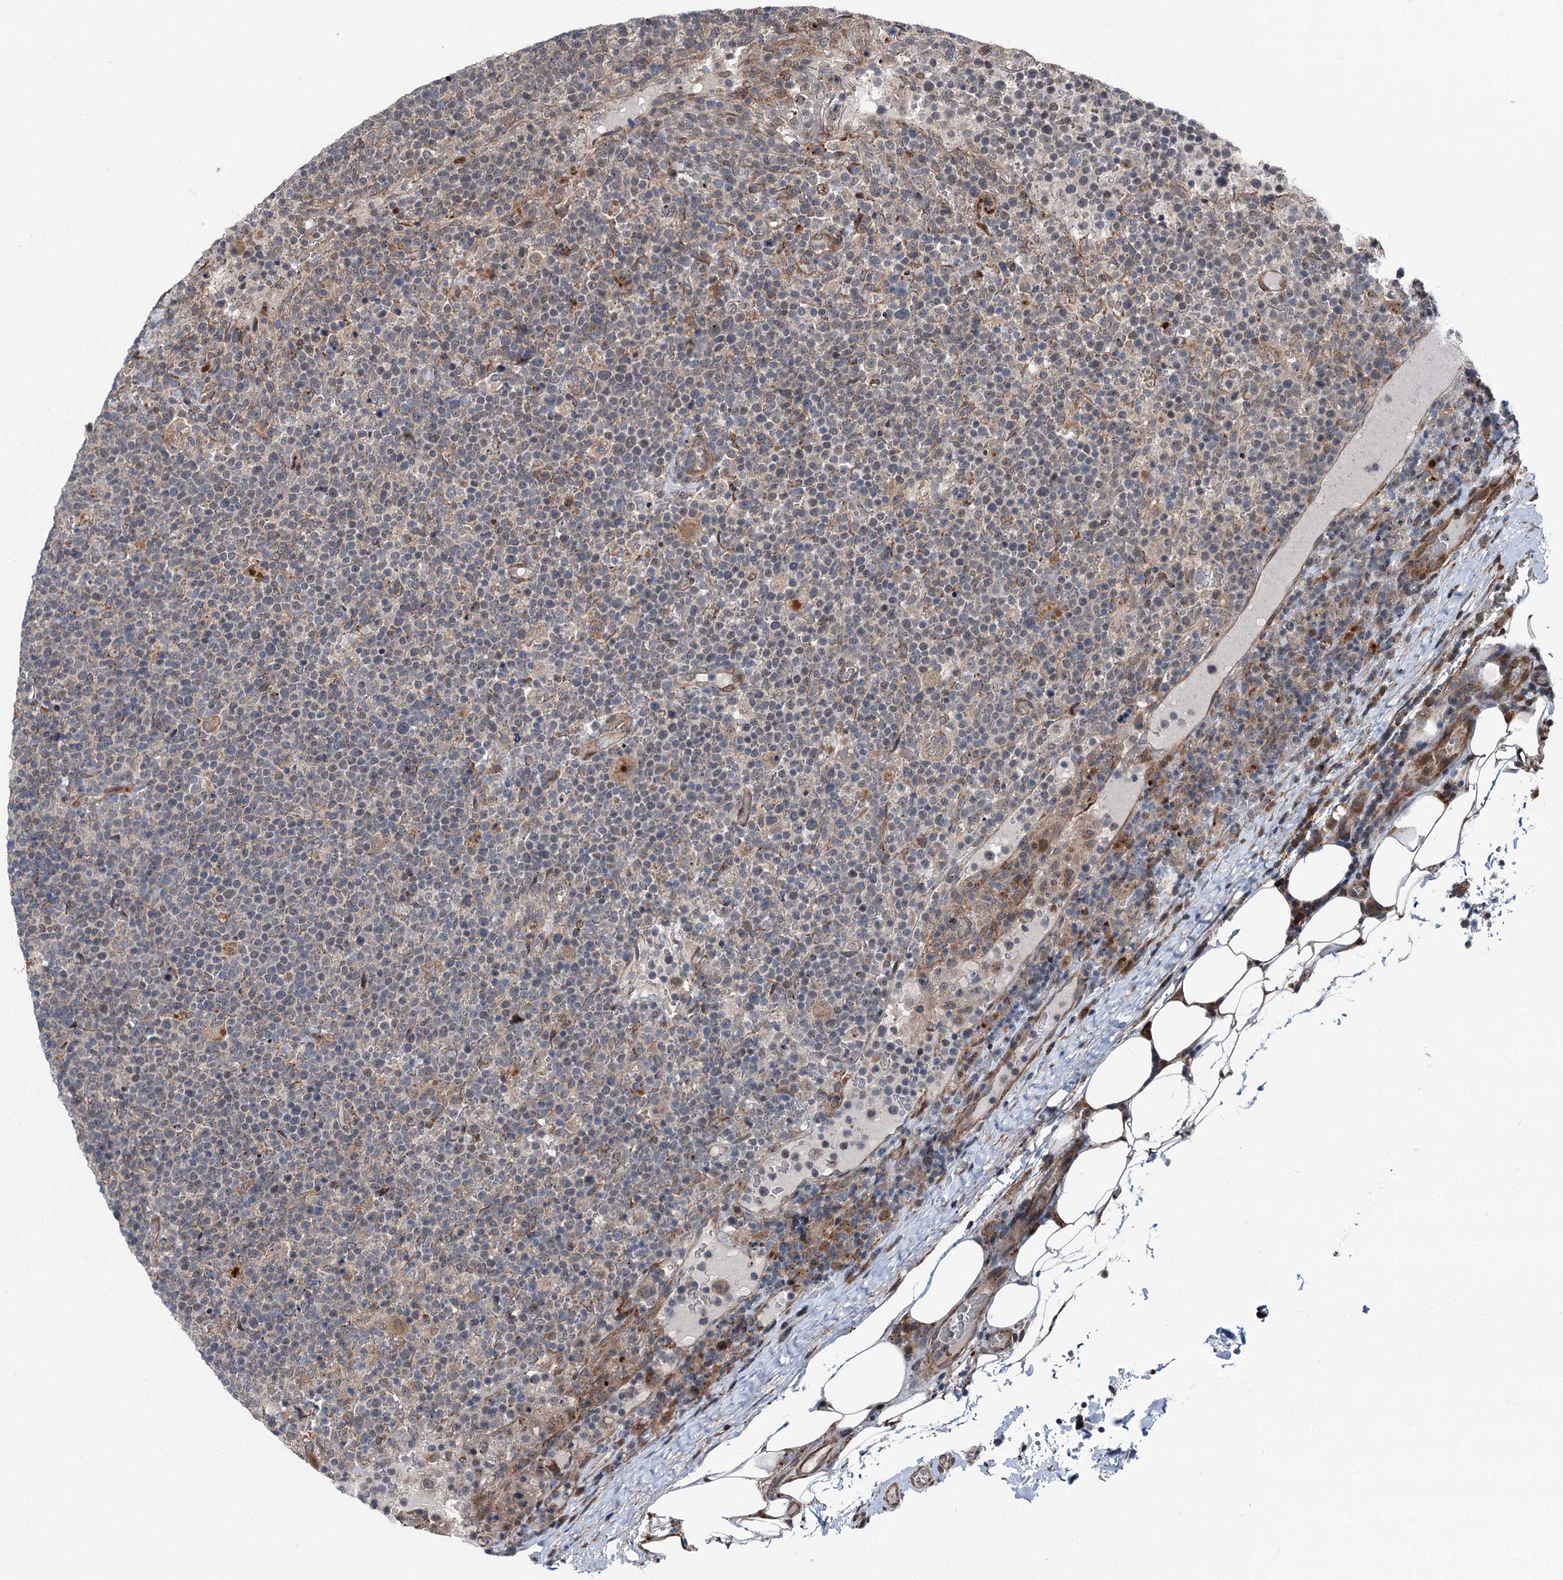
{"staining": {"intensity": "negative", "quantity": "none", "location": "none"}, "tissue": "lymphoma", "cell_type": "Tumor cells", "image_type": "cancer", "snomed": [{"axis": "morphology", "description": "Malignant lymphoma, non-Hodgkin's type, High grade"}, {"axis": "topography", "description": "Lymph node"}], "caption": "Protein analysis of malignant lymphoma, non-Hodgkin's type (high-grade) demonstrates no significant expression in tumor cells.", "gene": "POLR1D", "patient": {"sex": "male", "age": 61}}